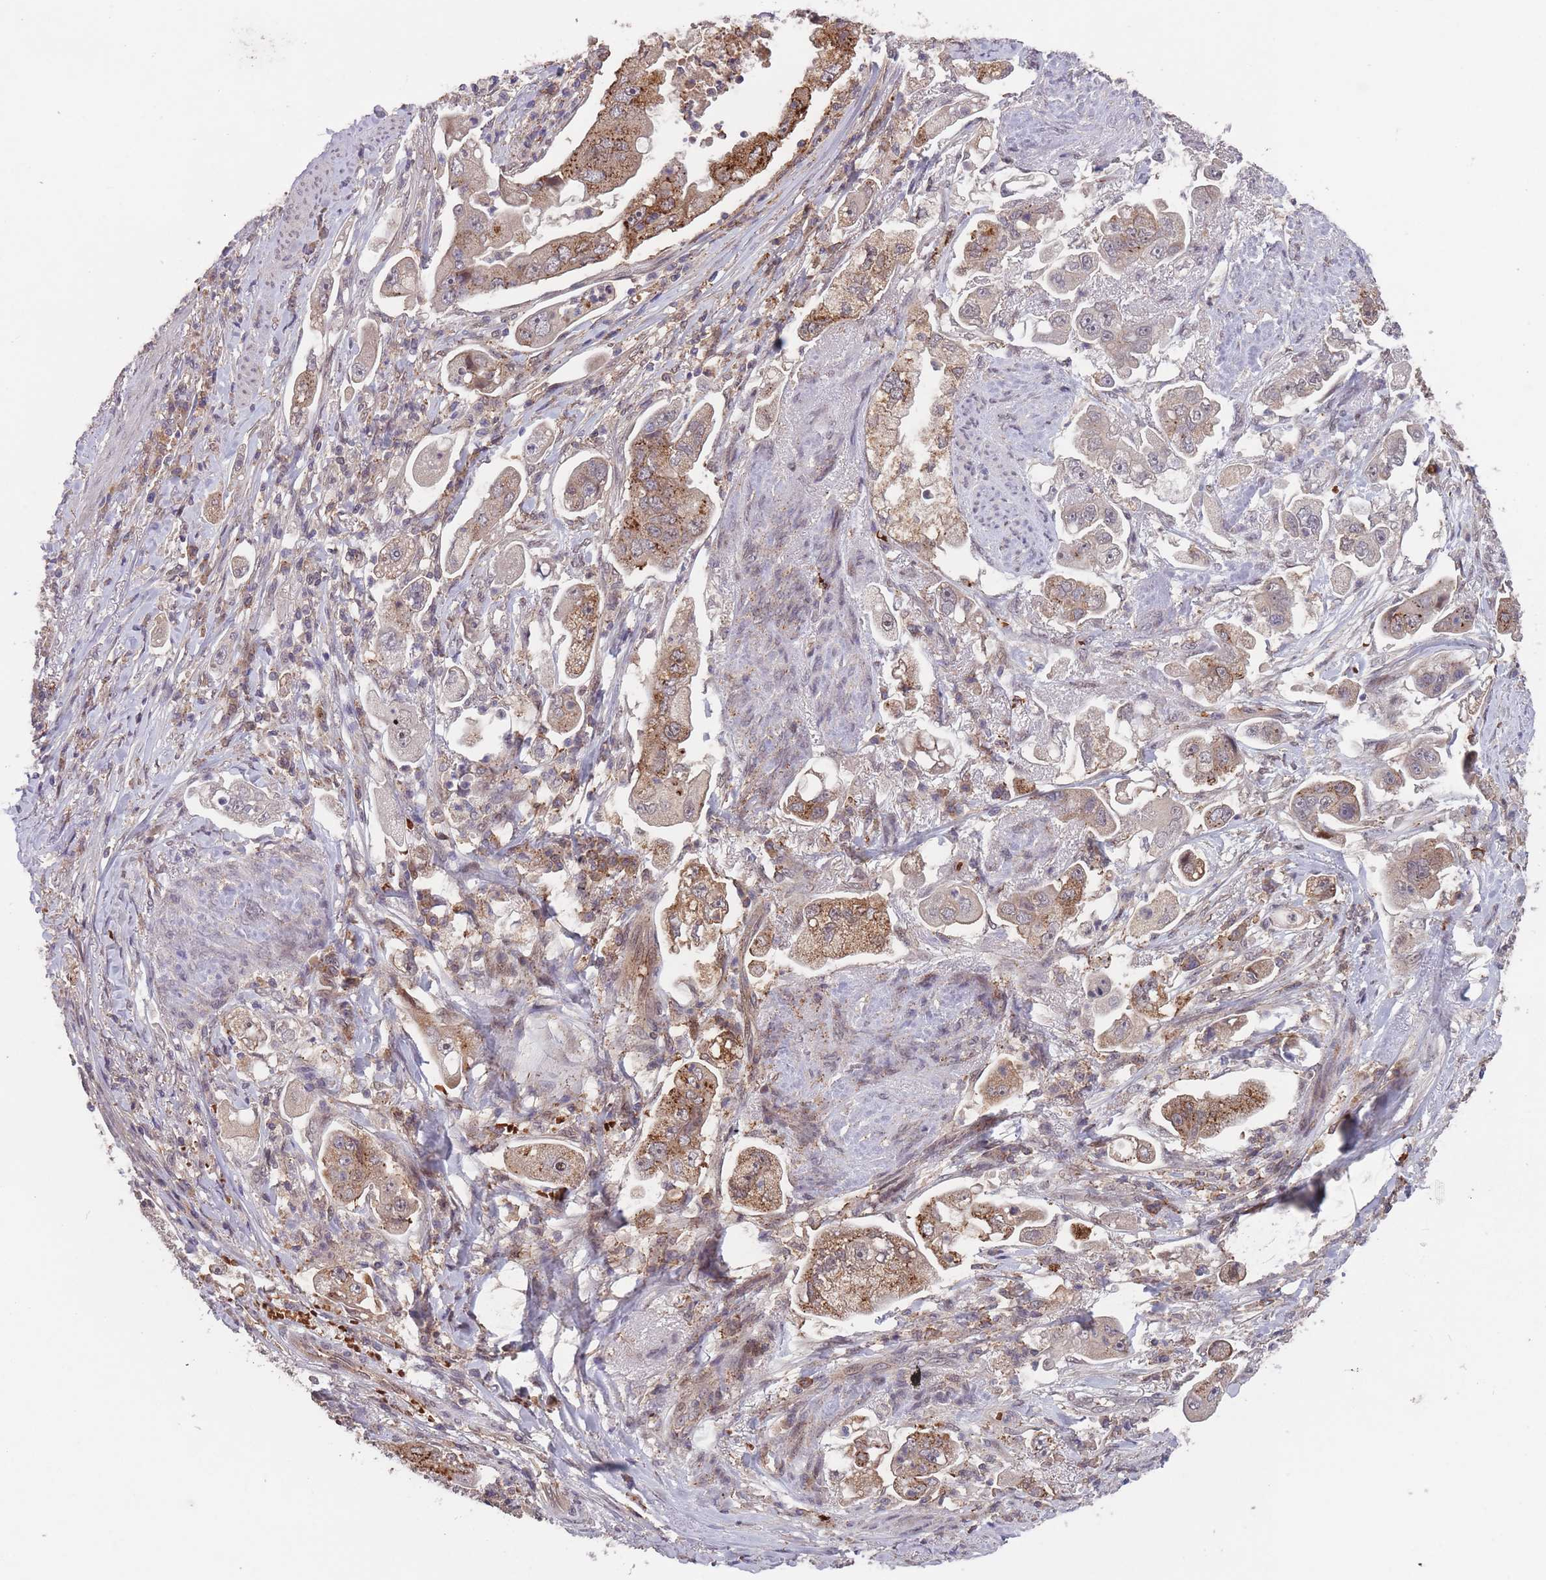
{"staining": {"intensity": "moderate", "quantity": "25%-75%", "location": "cytoplasmic/membranous"}, "tissue": "stomach cancer", "cell_type": "Tumor cells", "image_type": "cancer", "snomed": [{"axis": "morphology", "description": "Adenocarcinoma, NOS"}, {"axis": "topography", "description": "Stomach"}], "caption": "A high-resolution micrograph shows immunohistochemistry (IHC) staining of stomach cancer (adenocarcinoma), which shows moderate cytoplasmic/membranous positivity in approximately 25%-75% of tumor cells.", "gene": "SECTM1", "patient": {"sex": "male", "age": 62}}